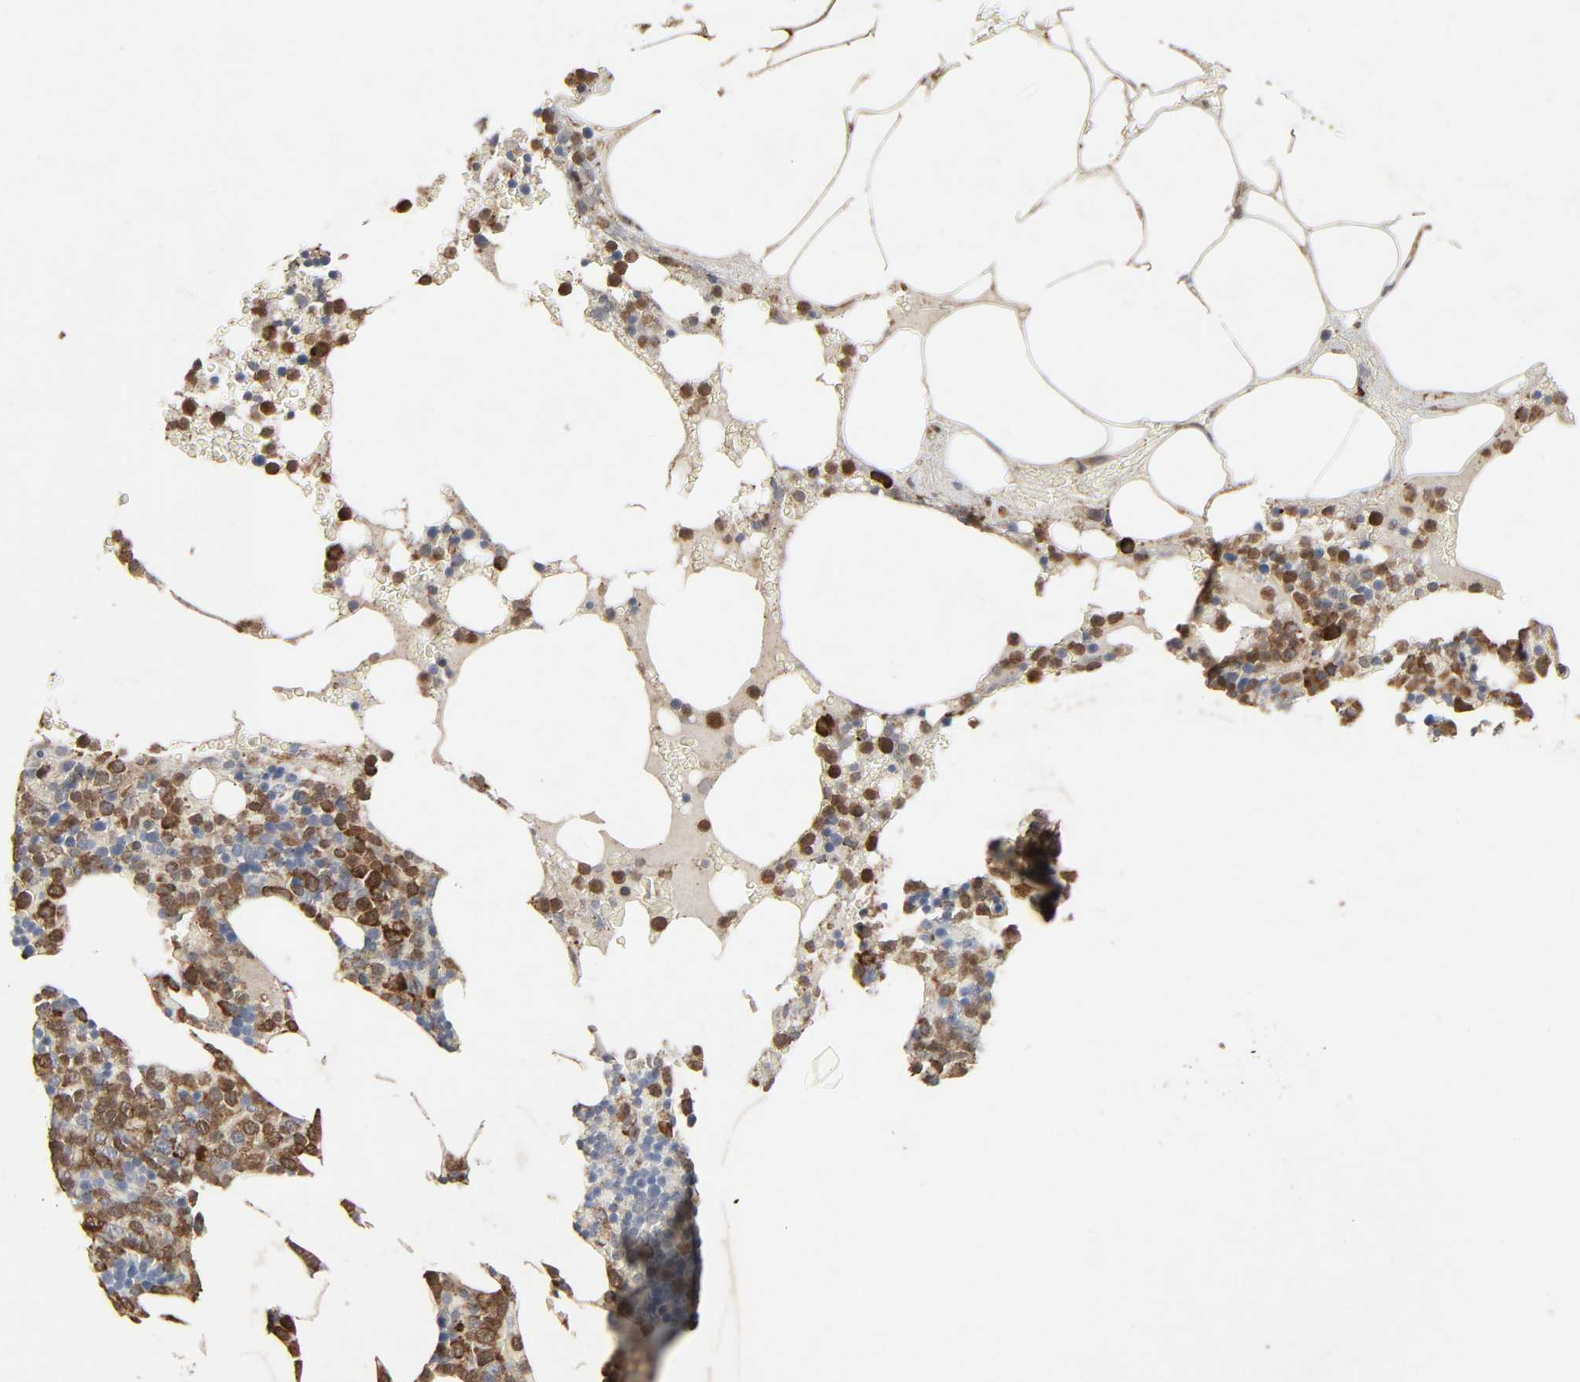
{"staining": {"intensity": "moderate", "quantity": "25%-75%", "location": "cytoplasmic/membranous"}, "tissue": "bone marrow", "cell_type": "Hematopoietic cells", "image_type": "normal", "snomed": [{"axis": "morphology", "description": "Normal tissue, NOS"}, {"axis": "topography", "description": "Bone marrow"}], "caption": "Unremarkable bone marrow reveals moderate cytoplasmic/membranous positivity in about 25%-75% of hematopoietic cells.", "gene": "ADCY4", "patient": {"sex": "female", "age": 66}}